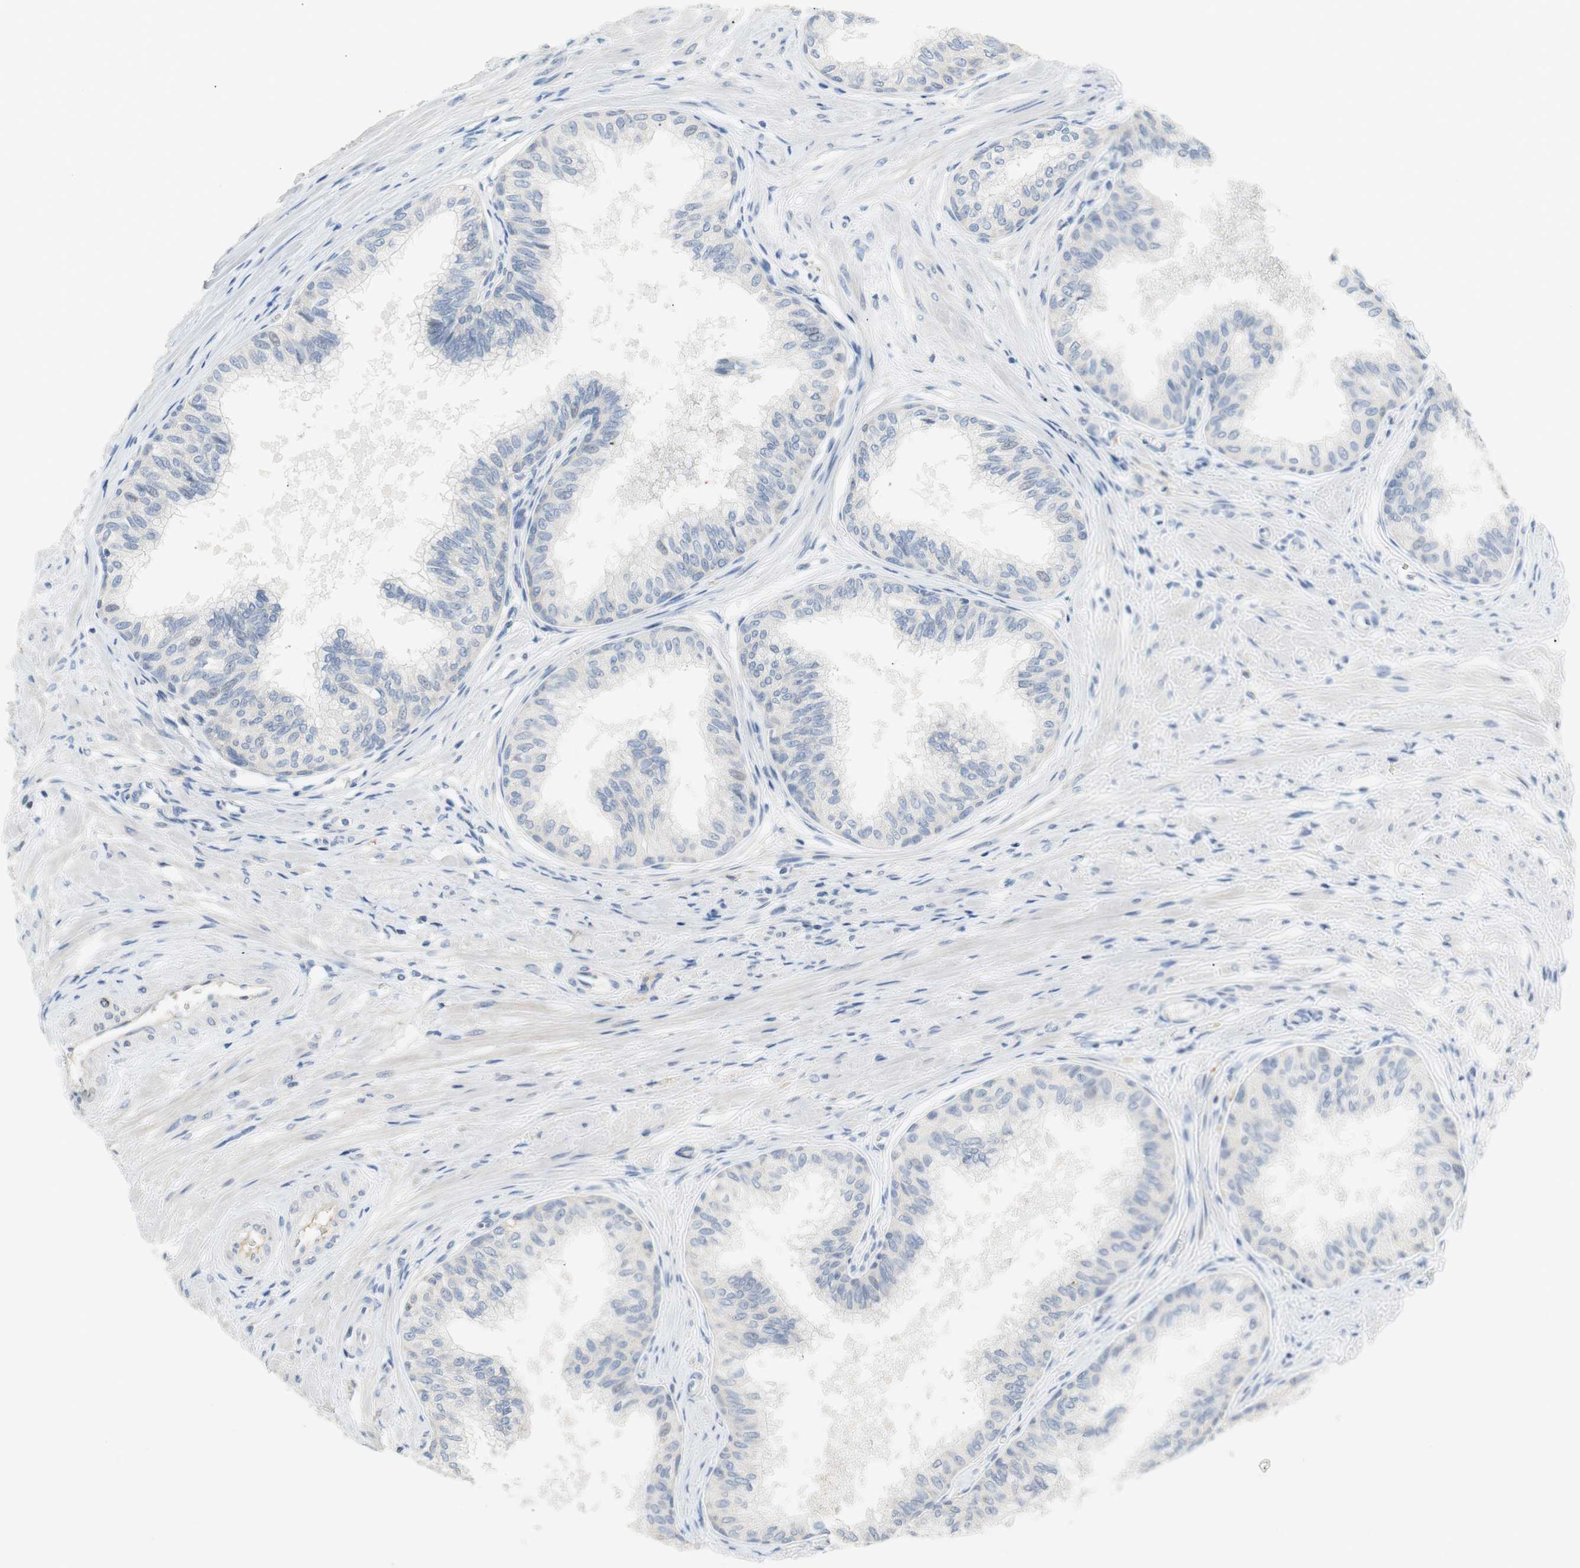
{"staining": {"intensity": "negative", "quantity": "none", "location": "none"}, "tissue": "prostate", "cell_type": "Glandular cells", "image_type": "normal", "snomed": [{"axis": "morphology", "description": "Normal tissue, NOS"}, {"axis": "topography", "description": "Prostate"}, {"axis": "topography", "description": "Seminal veicle"}], "caption": "Immunohistochemical staining of normal prostate shows no significant expression in glandular cells. Brightfield microscopy of immunohistochemistry stained with DAB (brown) and hematoxylin (blue), captured at high magnification.", "gene": "CCM2L", "patient": {"sex": "male", "age": 60}}